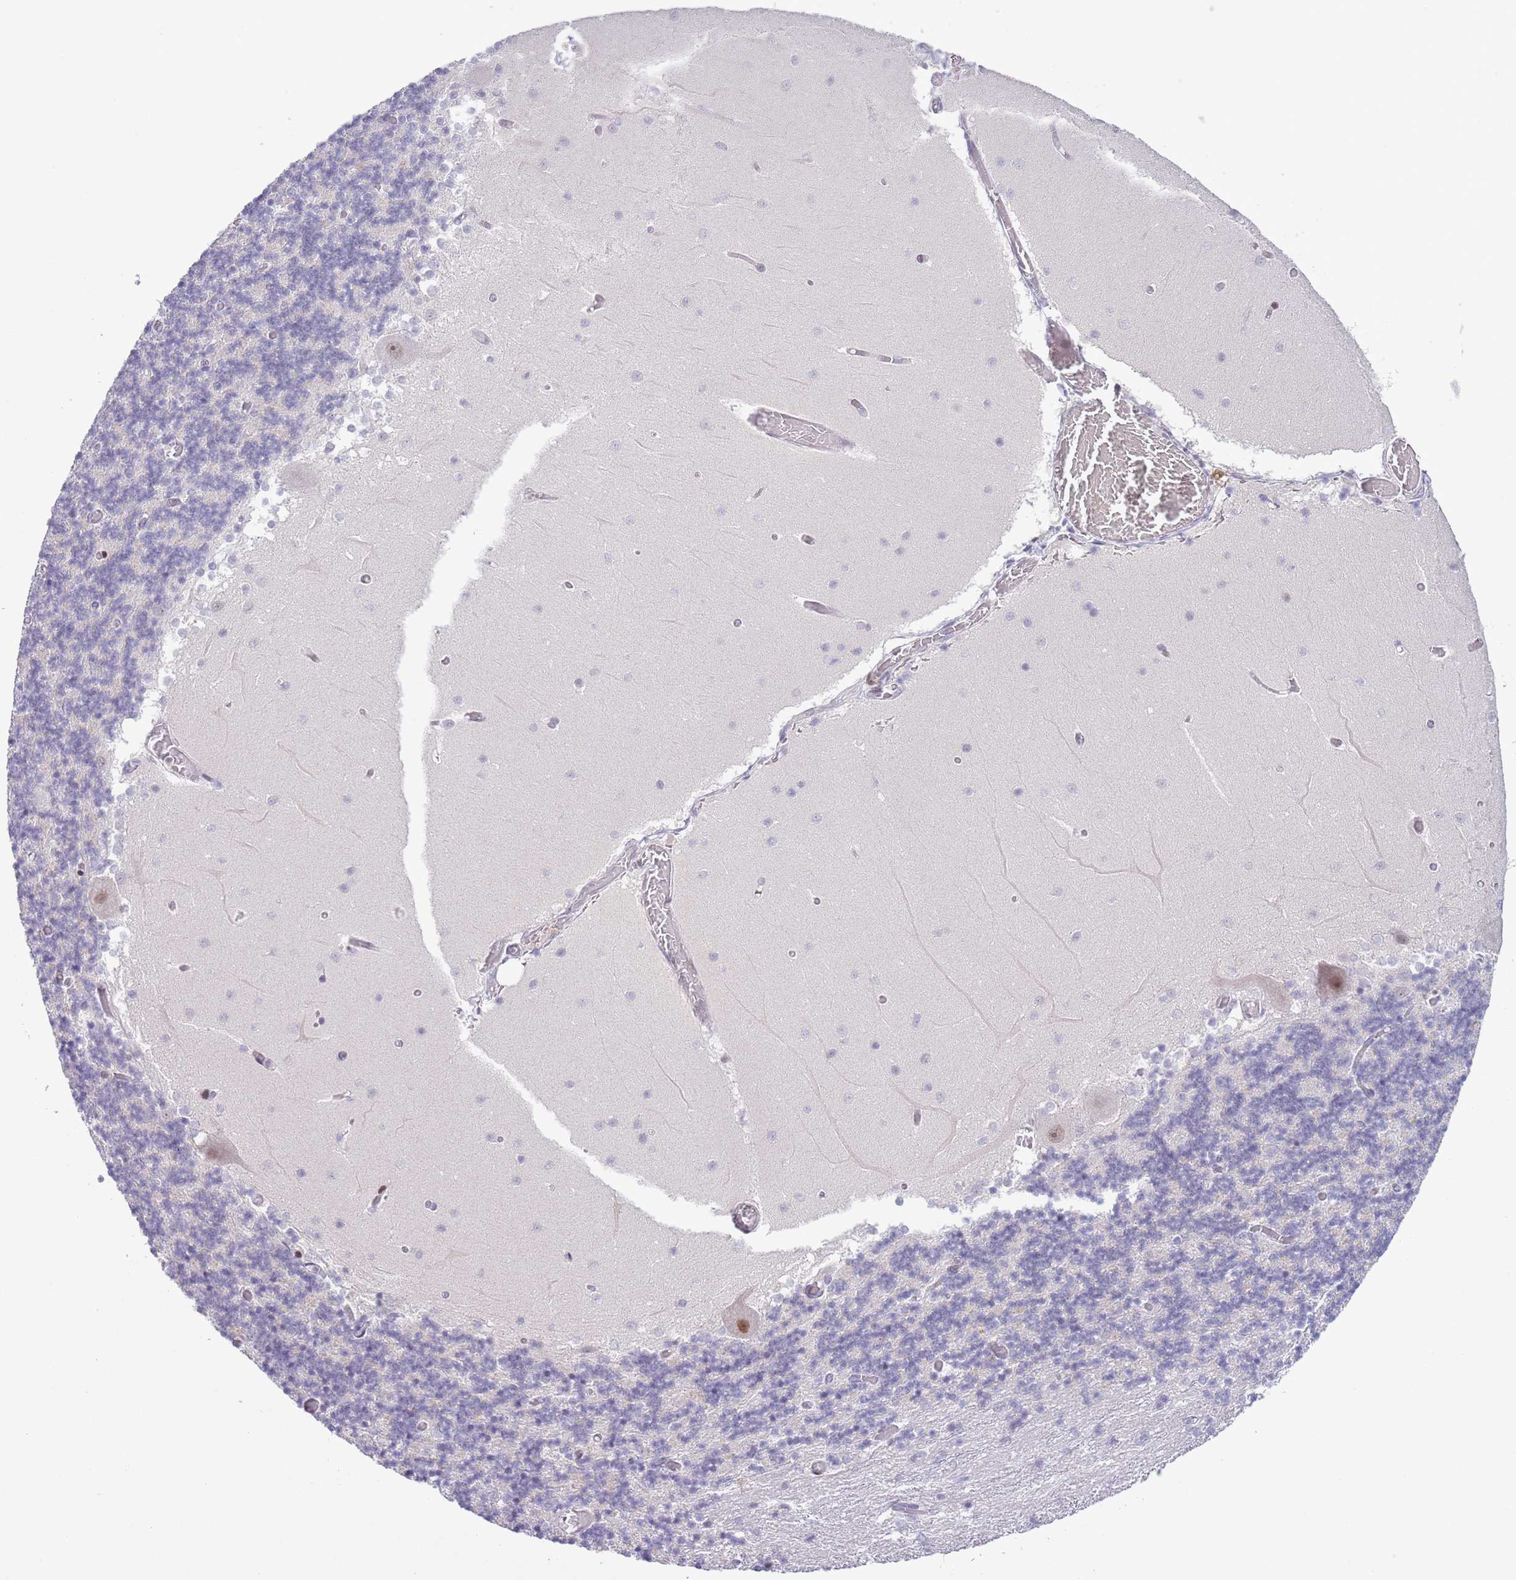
{"staining": {"intensity": "negative", "quantity": "none", "location": "none"}, "tissue": "cerebellum", "cell_type": "Cells in granular layer", "image_type": "normal", "snomed": [{"axis": "morphology", "description": "Normal tissue, NOS"}, {"axis": "topography", "description": "Cerebellum"}], "caption": "Cells in granular layer are negative for brown protein staining in benign cerebellum. (DAB immunohistochemistry, high magnification).", "gene": "MFSD10", "patient": {"sex": "female", "age": 28}}